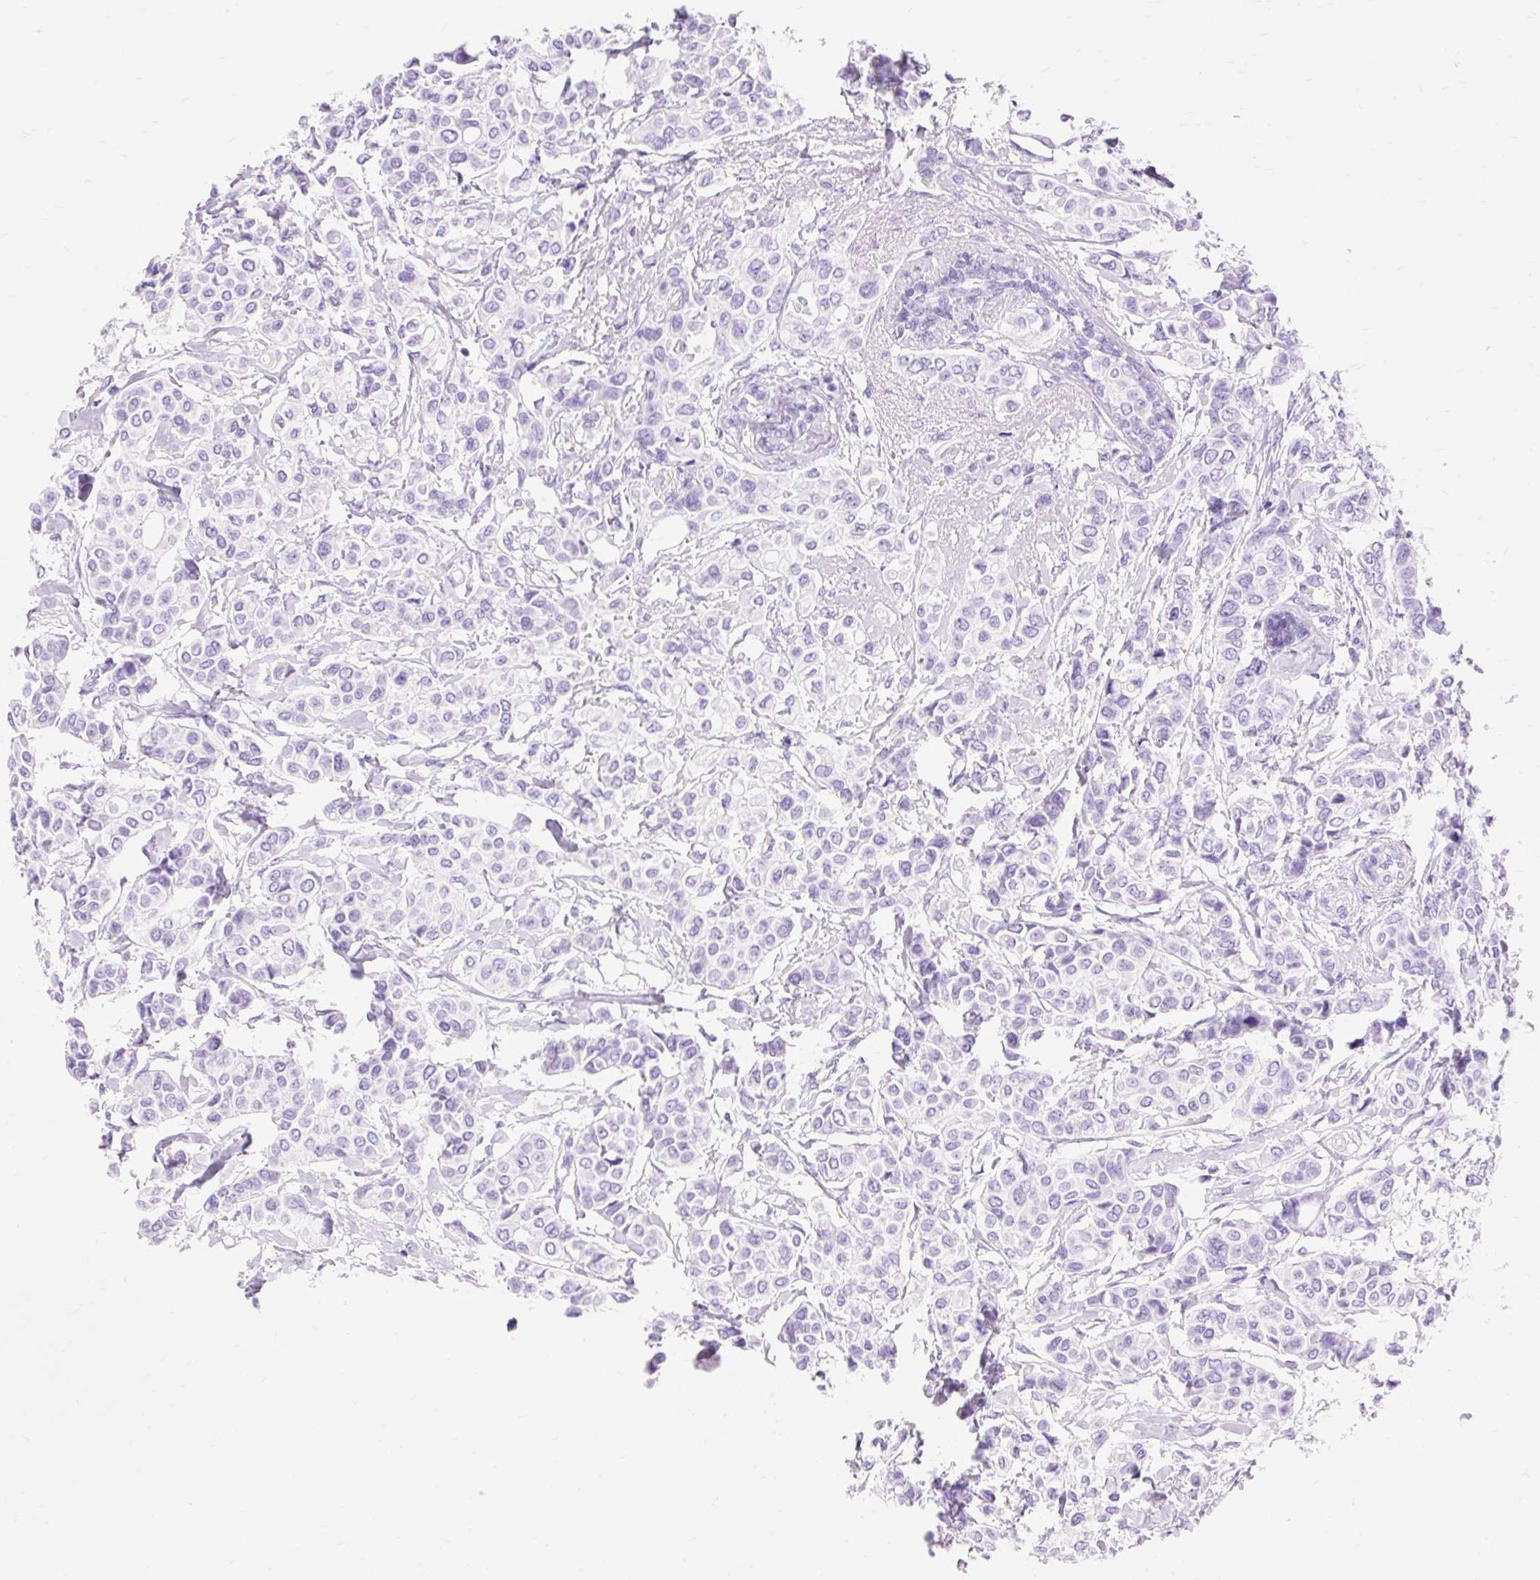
{"staining": {"intensity": "negative", "quantity": "none", "location": "none"}, "tissue": "breast cancer", "cell_type": "Tumor cells", "image_type": "cancer", "snomed": [{"axis": "morphology", "description": "Lobular carcinoma"}, {"axis": "topography", "description": "Breast"}], "caption": "High power microscopy image of an IHC histopathology image of breast cancer (lobular carcinoma), revealing no significant staining in tumor cells.", "gene": "MBP", "patient": {"sex": "female", "age": 51}}